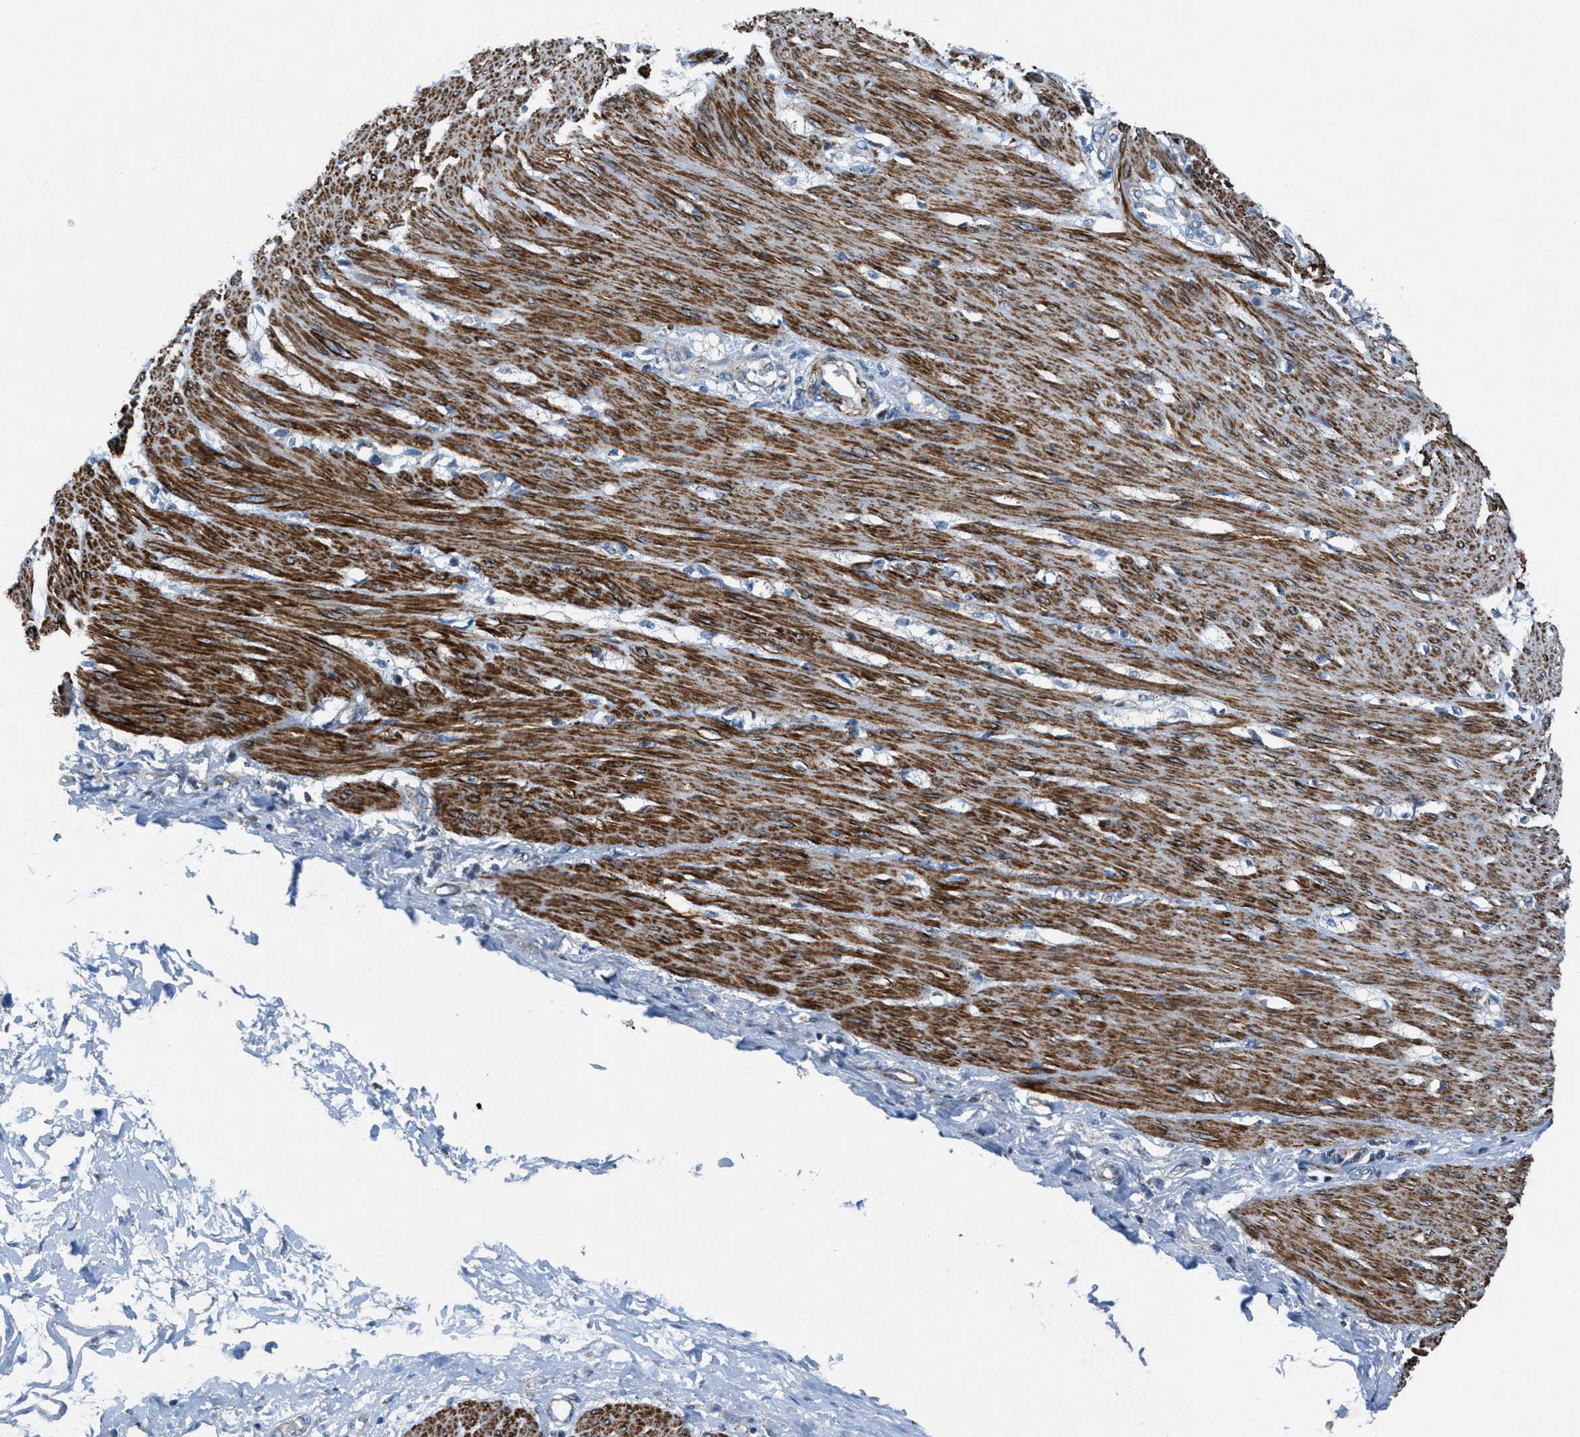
{"staining": {"intensity": "negative", "quantity": "none", "location": "none"}, "tissue": "adipose tissue", "cell_type": "Adipocytes", "image_type": "normal", "snomed": [{"axis": "morphology", "description": "Normal tissue, NOS"}, {"axis": "morphology", "description": "Adenocarcinoma, NOS"}, {"axis": "topography", "description": "Colon"}, {"axis": "topography", "description": "Peripheral nerve tissue"}], "caption": "IHC of benign adipose tissue reveals no staining in adipocytes.", "gene": "MFSD13A", "patient": {"sex": "male", "age": 14}}